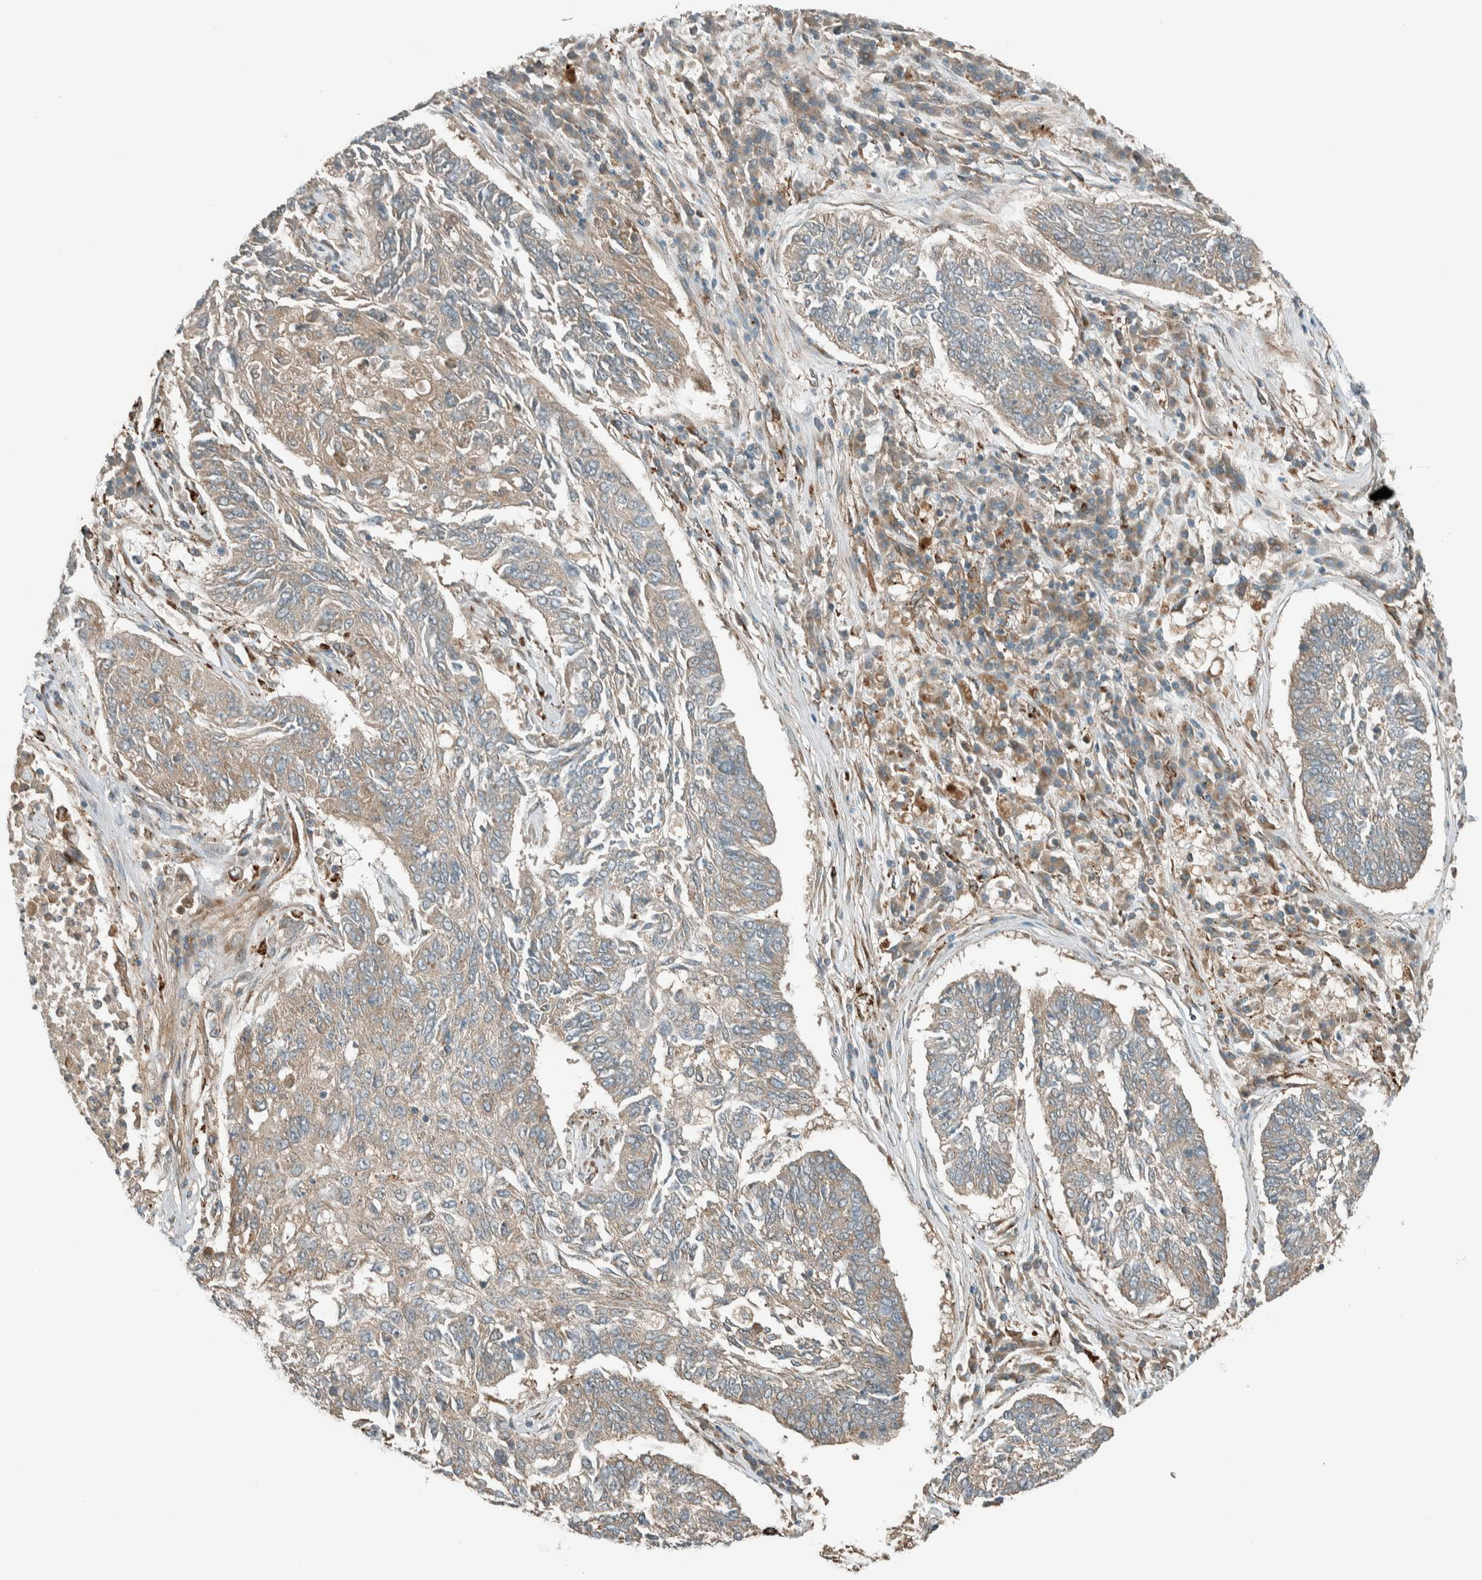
{"staining": {"intensity": "weak", "quantity": ">75%", "location": "cytoplasmic/membranous"}, "tissue": "lung cancer", "cell_type": "Tumor cells", "image_type": "cancer", "snomed": [{"axis": "morphology", "description": "Normal tissue, NOS"}, {"axis": "morphology", "description": "Squamous cell carcinoma, NOS"}, {"axis": "topography", "description": "Cartilage tissue"}, {"axis": "topography", "description": "Bronchus"}, {"axis": "topography", "description": "Lung"}], "caption": "About >75% of tumor cells in human lung cancer show weak cytoplasmic/membranous protein expression as visualized by brown immunohistochemical staining.", "gene": "EXOC7", "patient": {"sex": "female", "age": 49}}